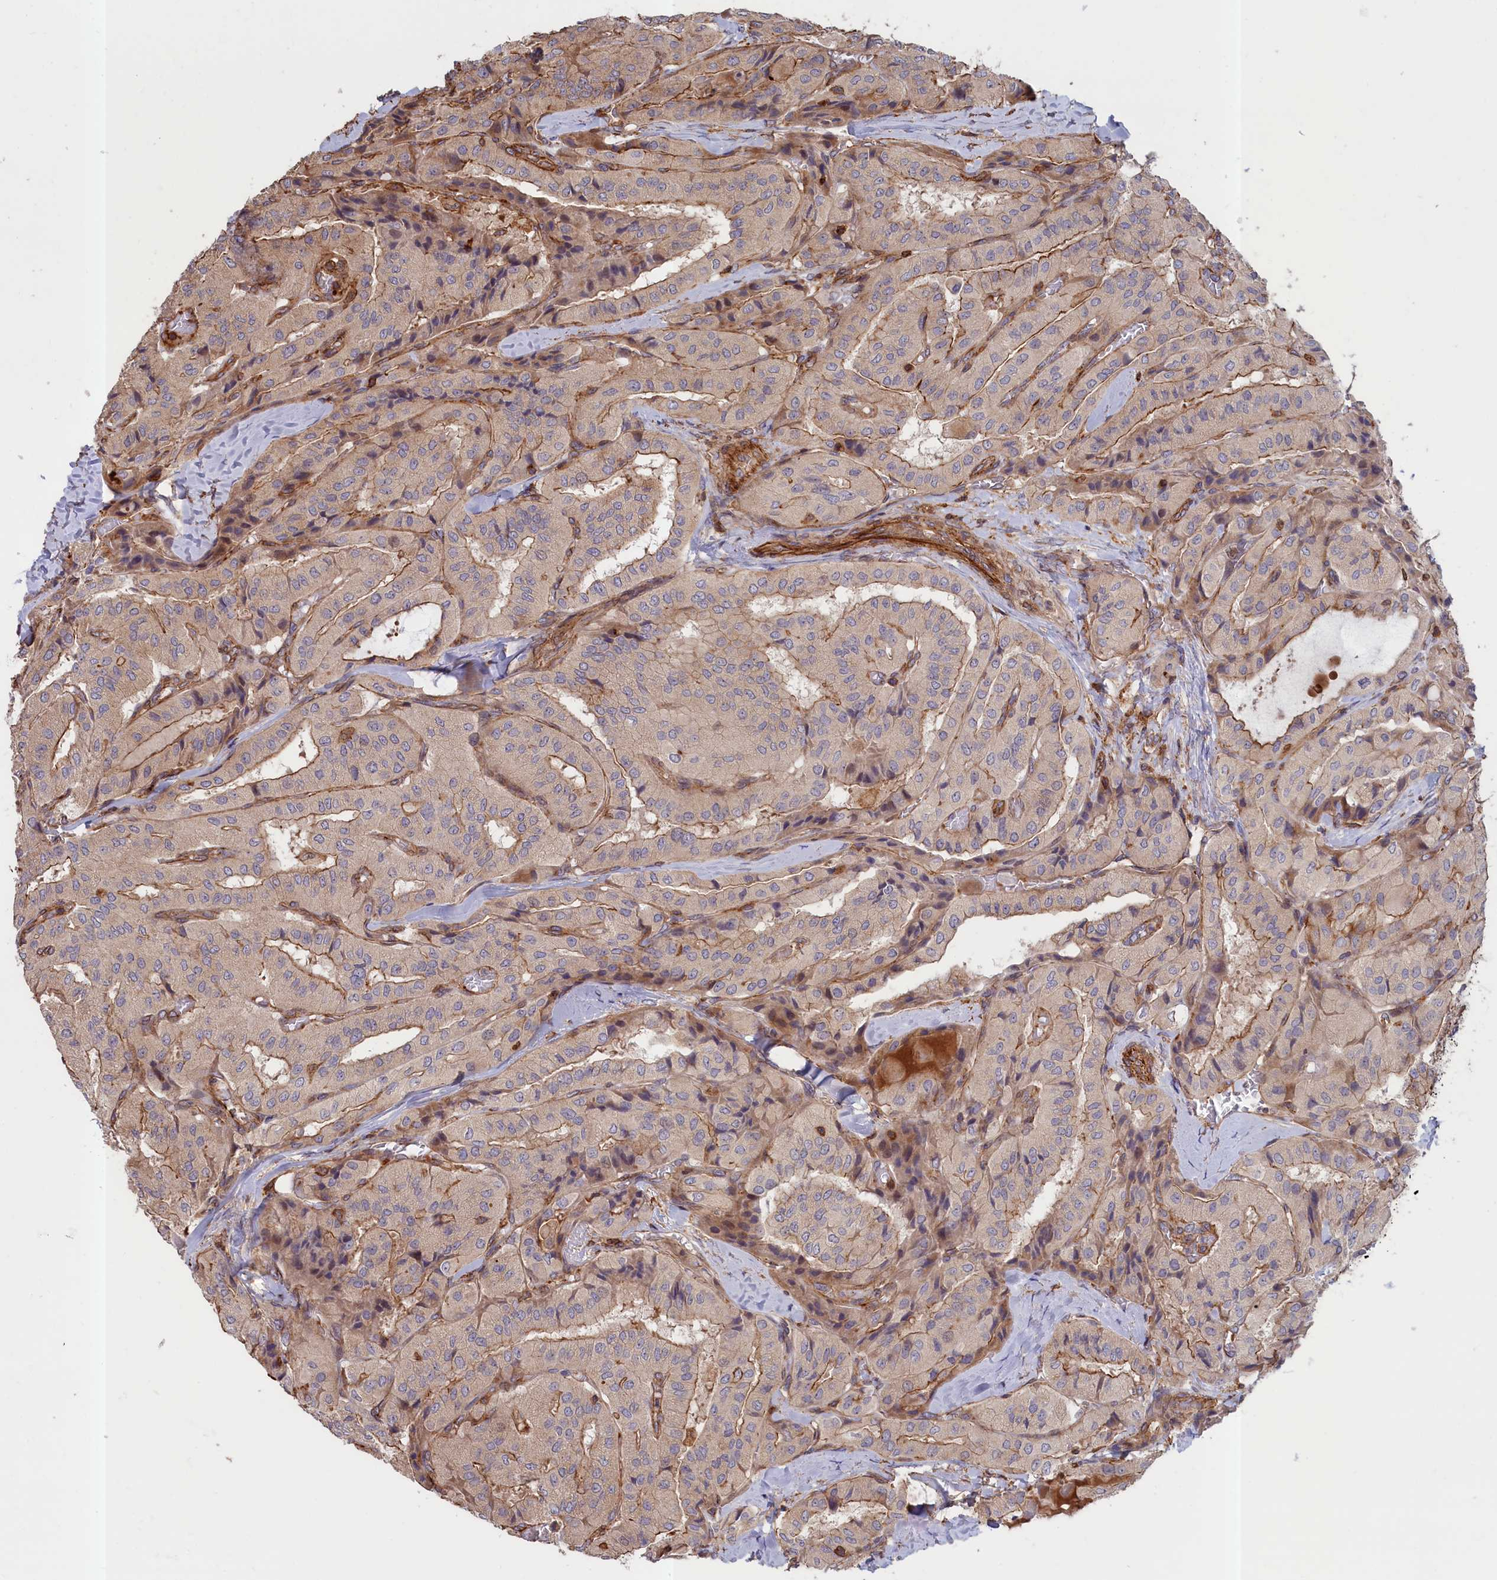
{"staining": {"intensity": "moderate", "quantity": "25%-75%", "location": "cytoplasmic/membranous"}, "tissue": "thyroid cancer", "cell_type": "Tumor cells", "image_type": "cancer", "snomed": [{"axis": "morphology", "description": "Normal tissue, NOS"}, {"axis": "morphology", "description": "Papillary adenocarcinoma, NOS"}, {"axis": "topography", "description": "Thyroid gland"}], "caption": "The immunohistochemical stain highlights moderate cytoplasmic/membranous expression in tumor cells of papillary adenocarcinoma (thyroid) tissue.", "gene": "ANKRD27", "patient": {"sex": "female", "age": 59}}